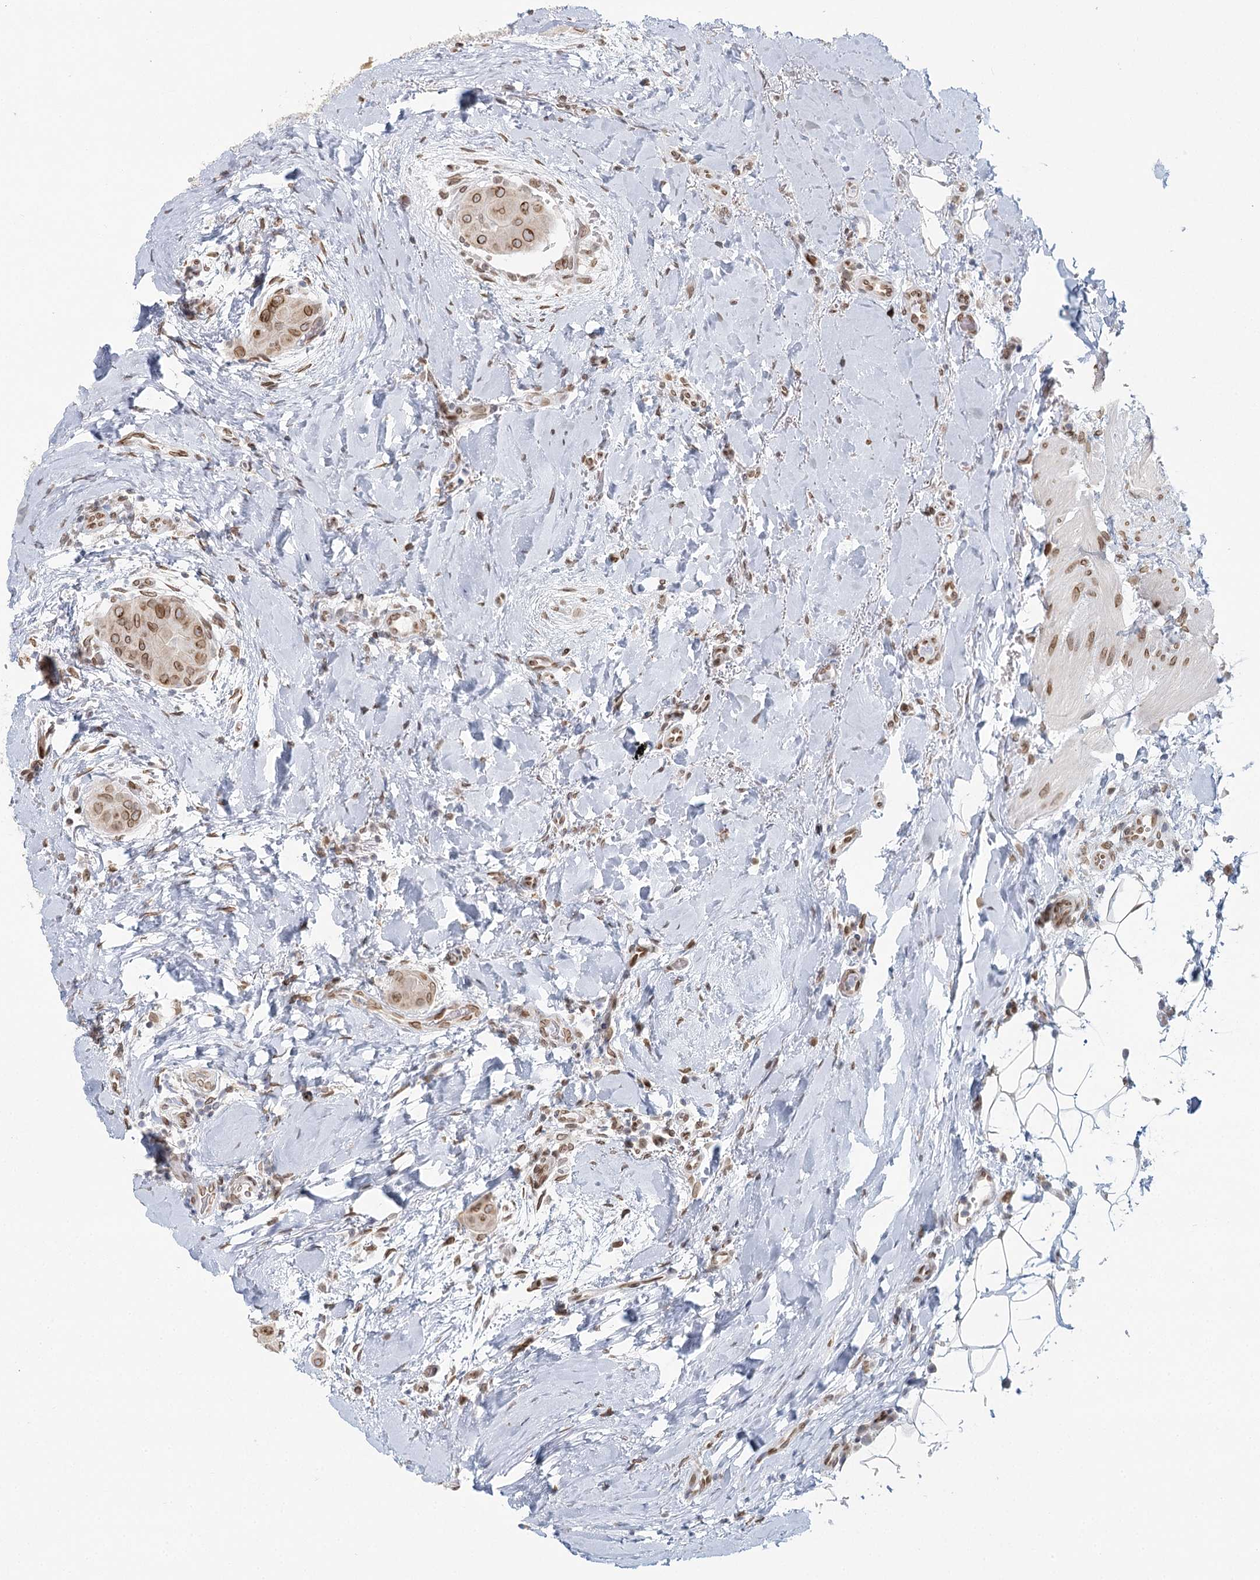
{"staining": {"intensity": "moderate", "quantity": ">75%", "location": "cytoplasmic/membranous,nuclear"}, "tissue": "thyroid cancer", "cell_type": "Tumor cells", "image_type": "cancer", "snomed": [{"axis": "morphology", "description": "Papillary adenocarcinoma, NOS"}, {"axis": "topography", "description": "Thyroid gland"}], "caption": "Moderate cytoplasmic/membranous and nuclear staining is present in approximately >75% of tumor cells in thyroid cancer (papillary adenocarcinoma).", "gene": "VWA5A", "patient": {"sex": "male", "age": 33}}